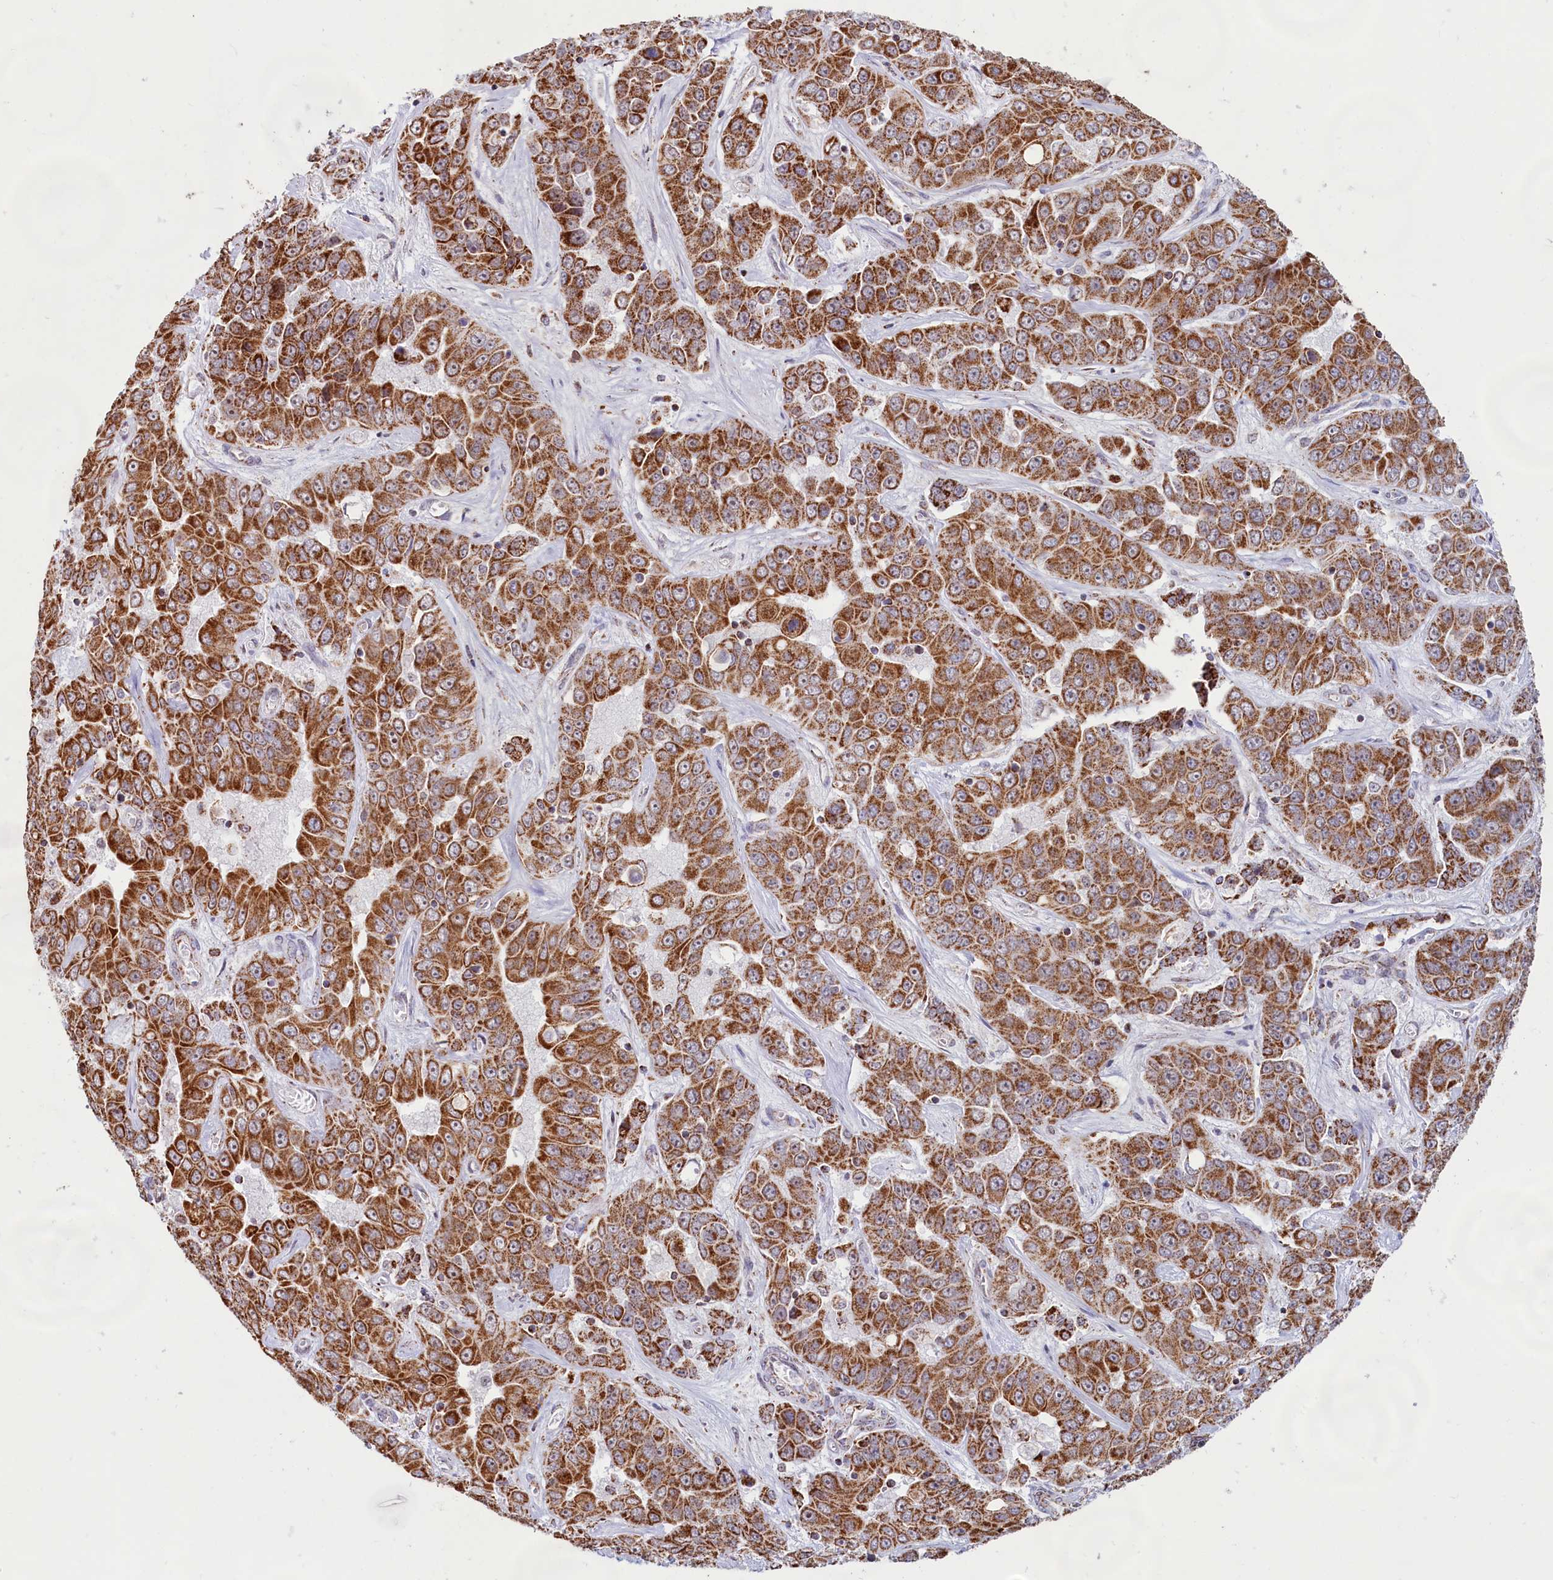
{"staining": {"intensity": "strong", "quantity": ">75%", "location": "cytoplasmic/membranous"}, "tissue": "liver cancer", "cell_type": "Tumor cells", "image_type": "cancer", "snomed": [{"axis": "morphology", "description": "Cholangiocarcinoma"}, {"axis": "topography", "description": "Liver"}], "caption": "Strong cytoplasmic/membranous positivity for a protein is identified in about >75% of tumor cells of liver cancer (cholangiocarcinoma) using immunohistochemistry.", "gene": "C1D", "patient": {"sex": "female", "age": 52}}